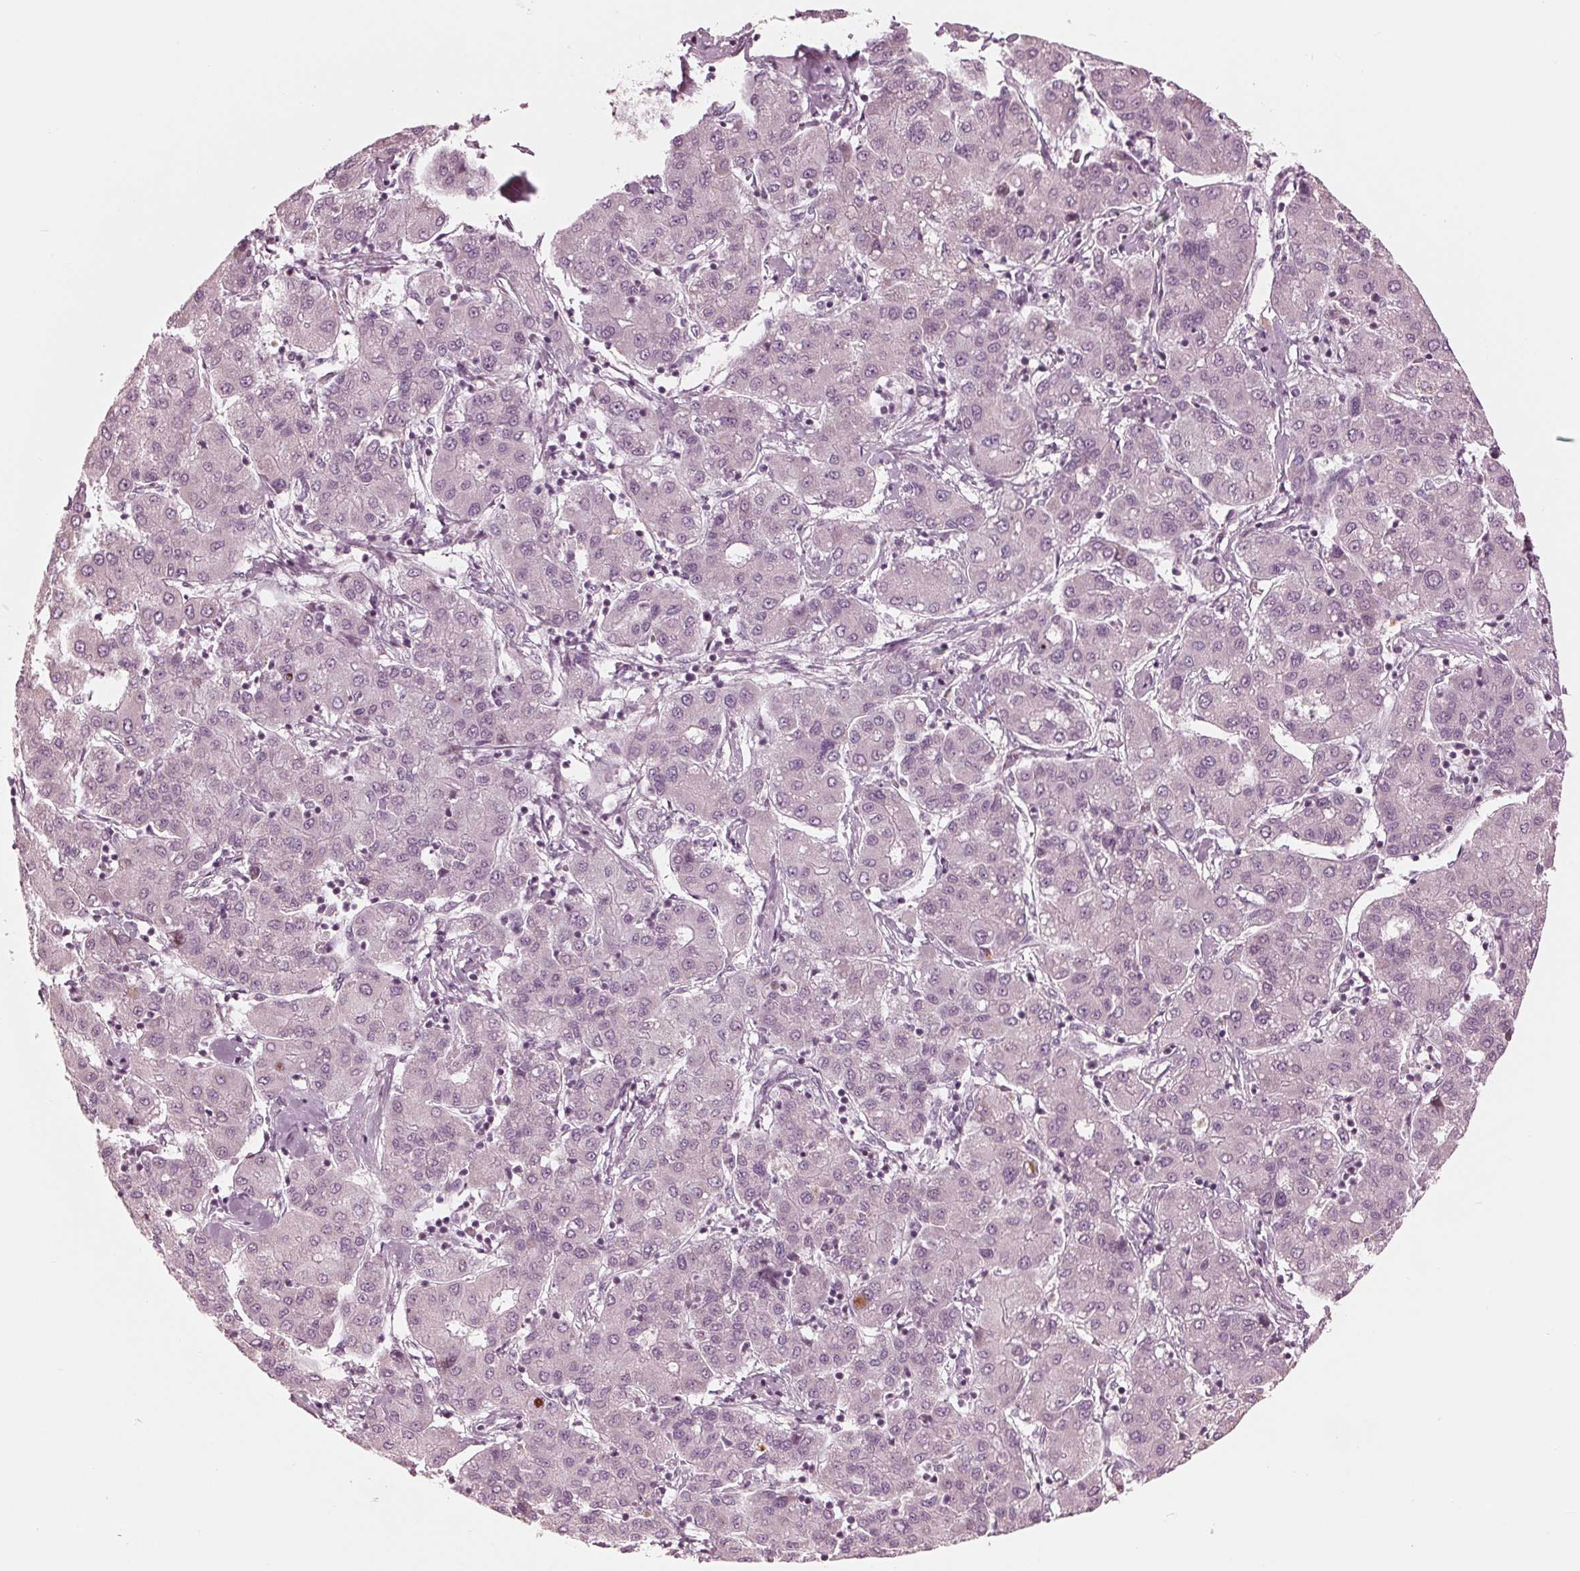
{"staining": {"intensity": "negative", "quantity": "none", "location": "none"}, "tissue": "liver cancer", "cell_type": "Tumor cells", "image_type": "cancer", "snomed": [{"axis": "morphology", "description": "Carcinoma, Hepatocellular, NOS"}, {"axis": "topography", "description": "Liver"}], "caption": "This is an immunohistochemistry histopathology image of liver hepatocellular carcinoma. There is no expression in tumor cells.", "gene": "CLN6", "patient": {"sex": "male", "age": 65}}